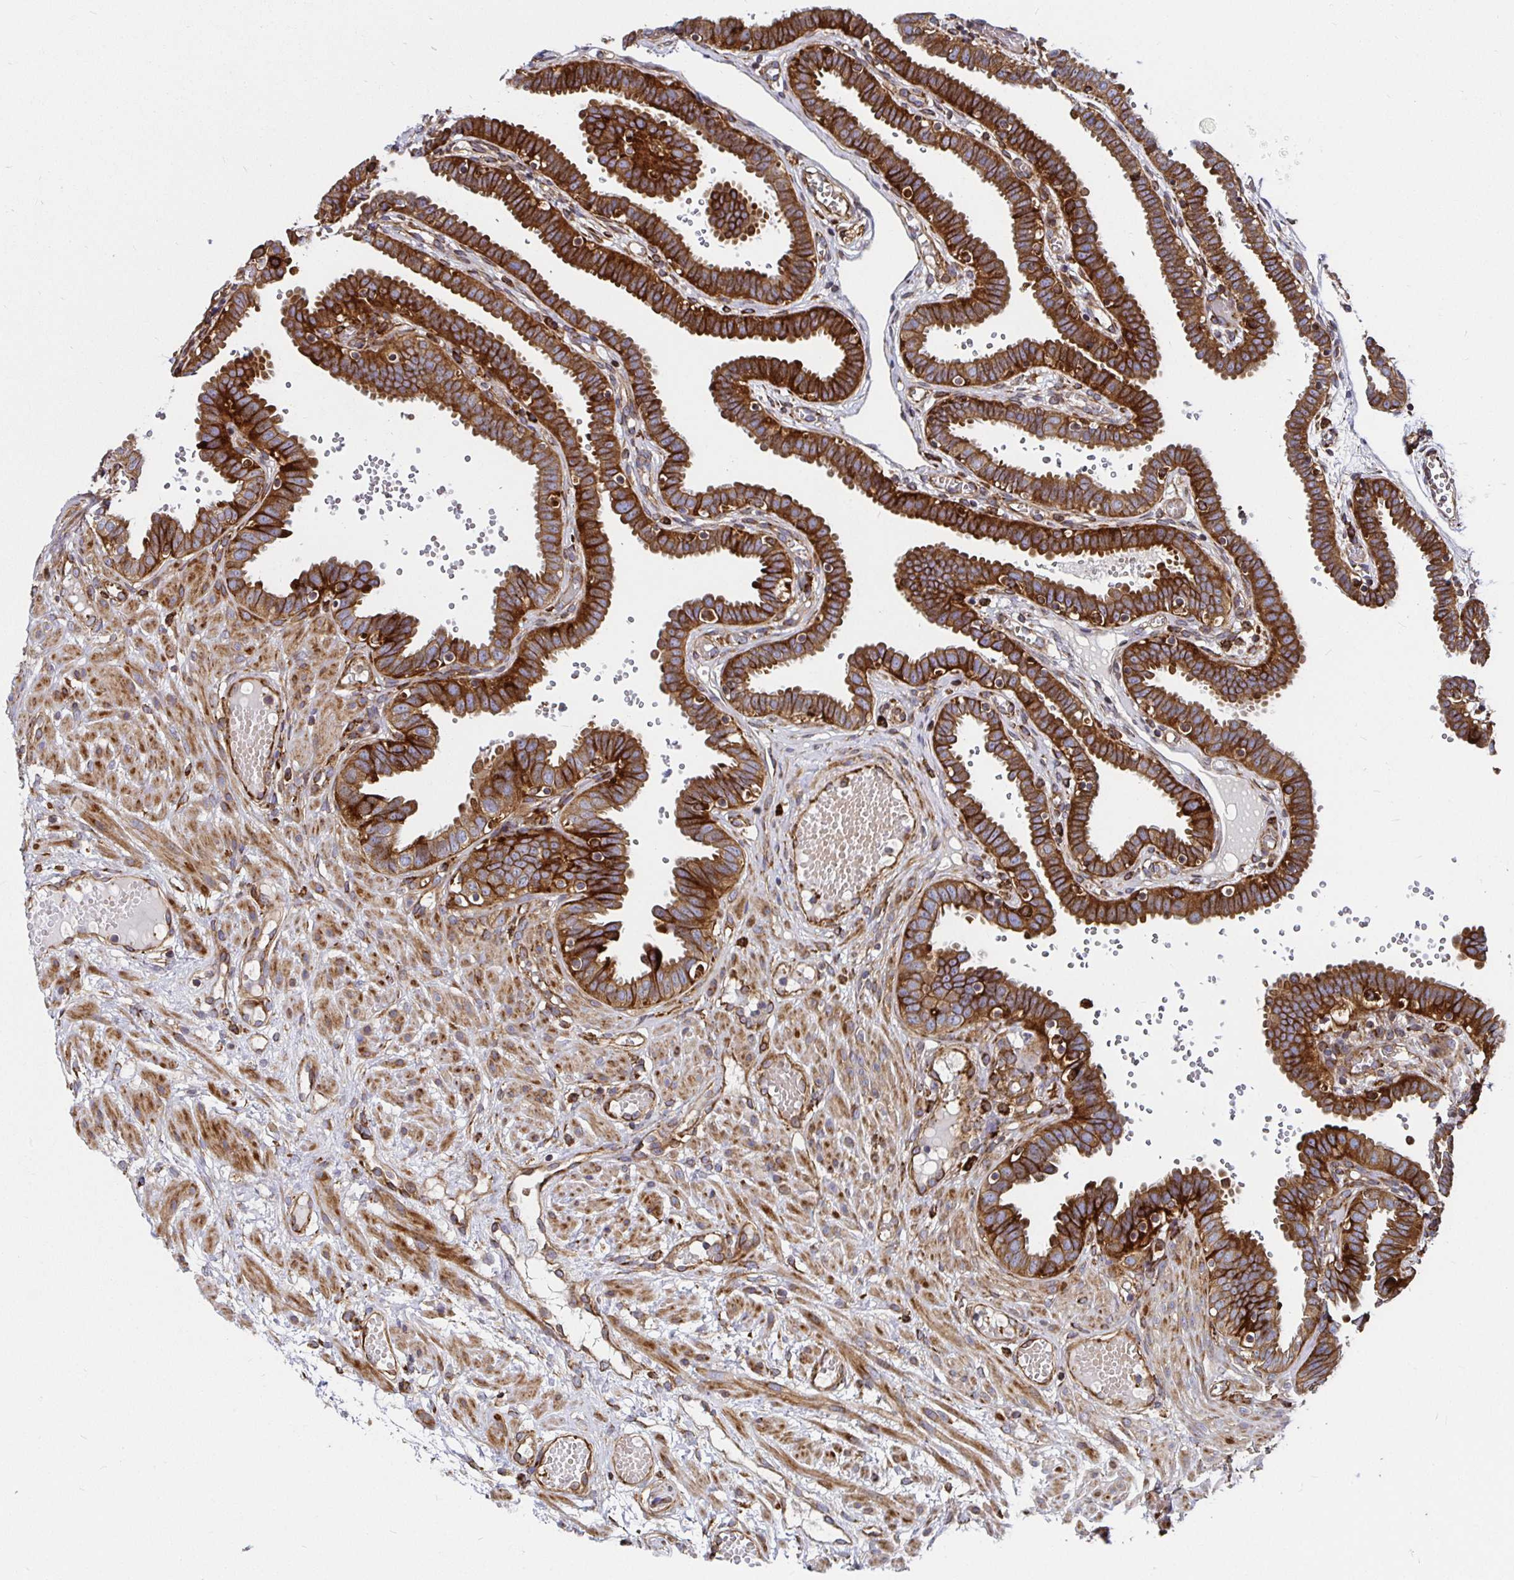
{"staining": {"intensity": "strong", "quantity": ">75%", "location": "cytoplasmic/membranous"}, "tissue": "fallopian tube", "cell_type": "Glandular cells", "image_type": "normal", "snomed": [{"axis": "morphology", "description": "Normal tissue, NOS"}, {"axis": "topography", "description": "Fallopian tube"}], "caption": "Glandular cells show high levels of strong cytoplasmic/membranous expression in about >75% of cells in unremarkable human fallopian tube. The staining was performed using DAB (3,3'-diaminobenzidine) to visualize the protein expression in brown, while the nuclei were stained in blue with hematoxylin (Magnification: 20x).", "gene": "SMYD3", "patient": {"sex": "female", "age": 37}}